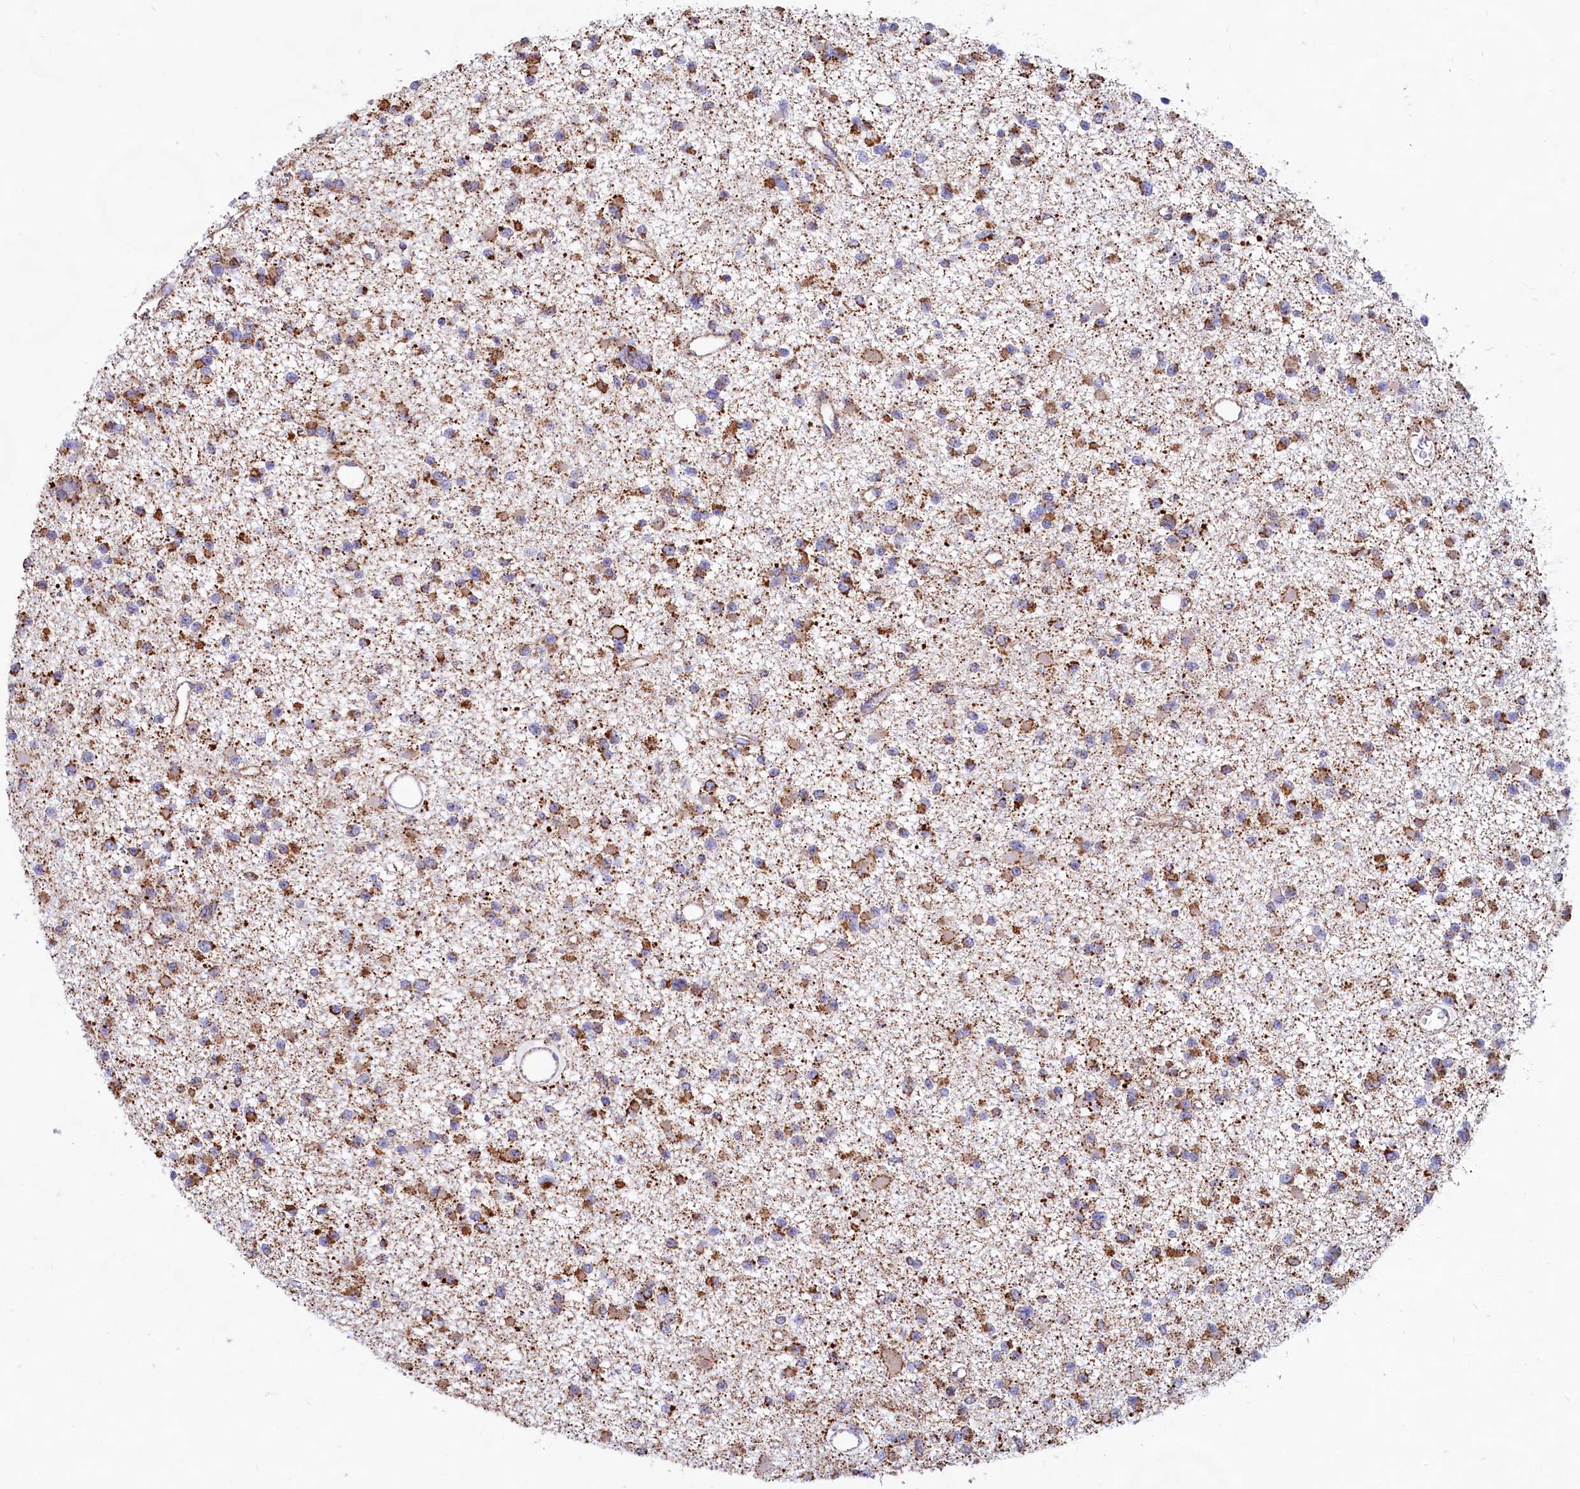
{"staining": {"intensity": "moderate", "quantity": ">75%", "location": "cytoplasmic/membranous"}, "tissue": "glioma", "cell_type": "Tumor cells", "image_type": "cancer", "snomed": [{"axis": "morphology", "description": "Glioma, malignant, Low grade"}, {"axis": "topography", "description": "Brain"}], "caption": "IHC (DAB) staining of glioma displays moderate cytoplasmic/membranous protein staining in approximately >75% of tumor cells.", "gene": "C1D", "patient": {"sex": "female", "age": 22}}